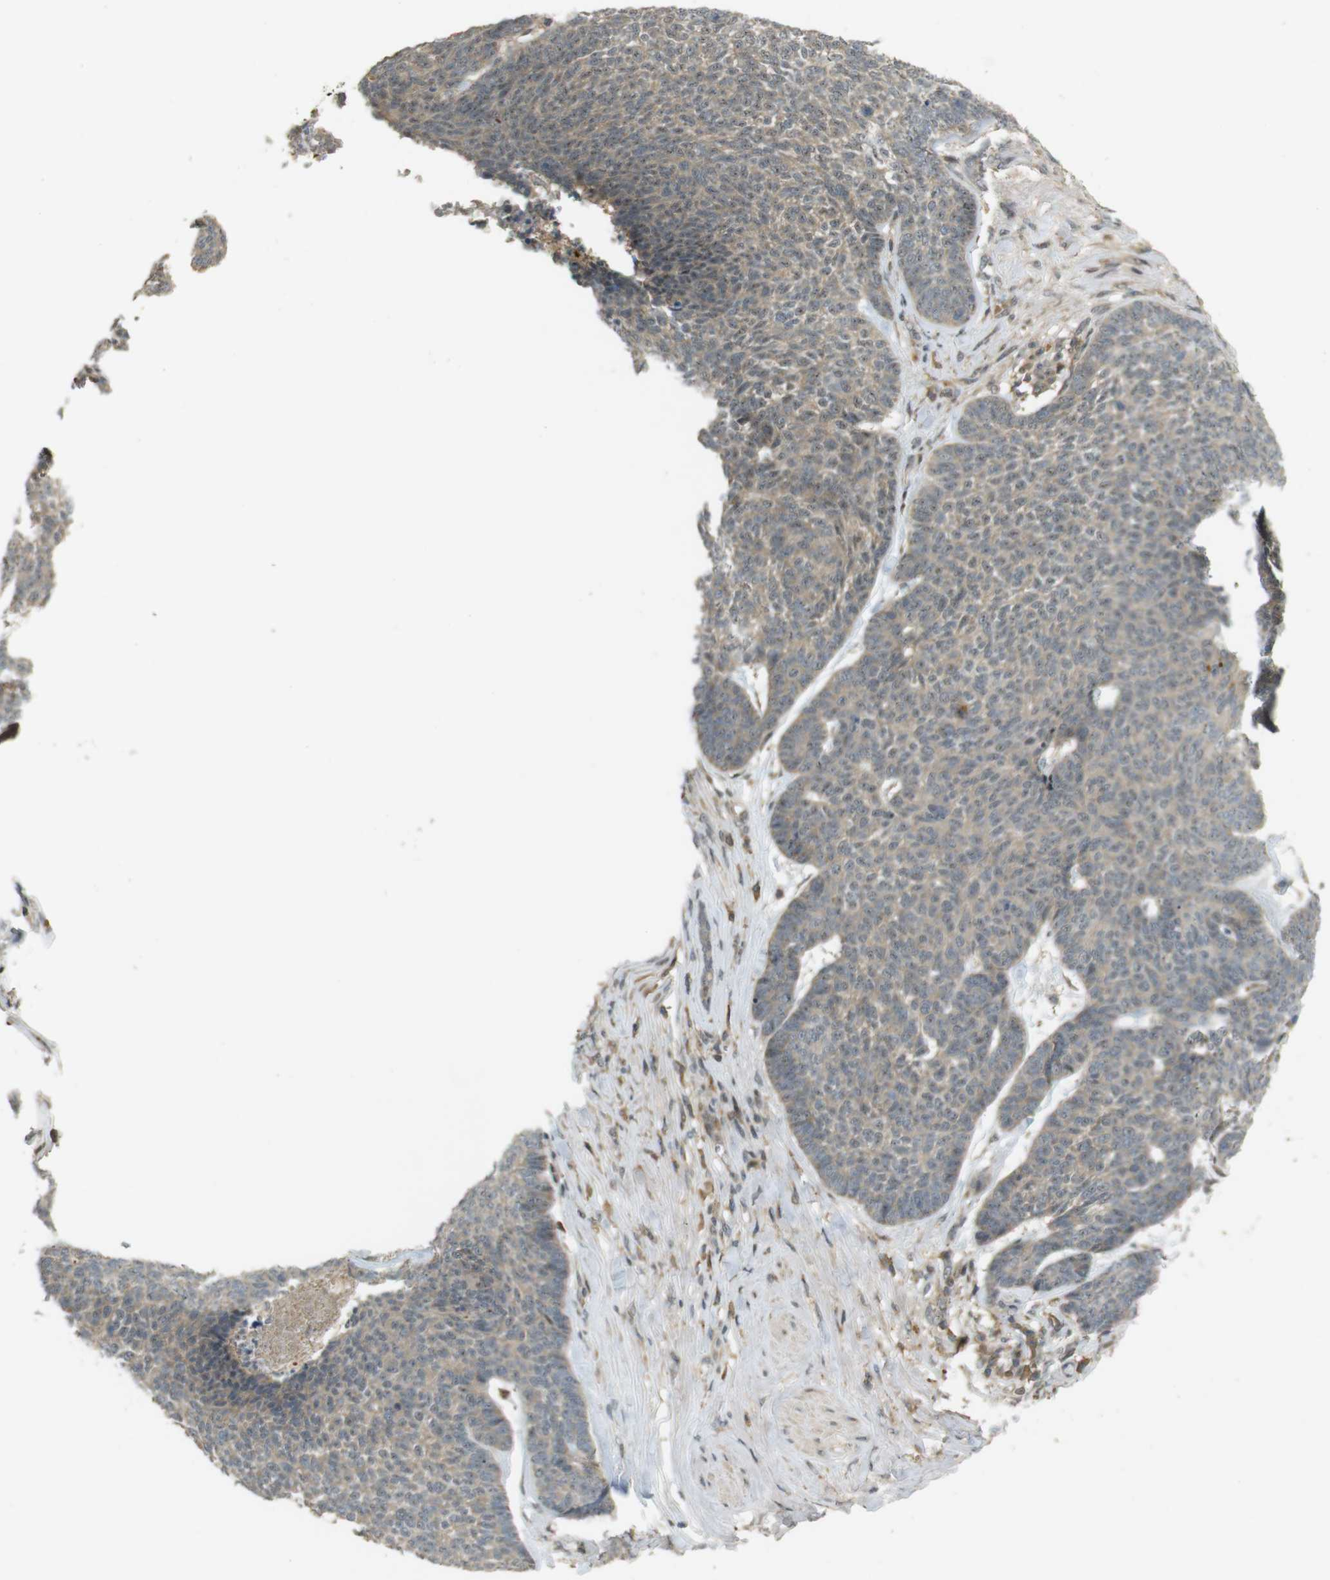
{"staining": {"intensity": "weak", "quantity": ">75%", "location": "cytoplasmic/membranous,nuclear"}, "tissue": "skin cancer", "cell_type": "Tumor cells", "image_type": "cancer", "snomed": [{"axis": "morphology", "description": "Basal cell carcinoma"}, {"axis": "topography", "description": "Skin"}], "caption": "Immunohistochemical staining of human skin cancer shows low levels of weak cytoplasmic/membranous and nuclear expression in approximately >75% of tumor cells. (DAB (3,3'-diaminobenzidine) IHC with brightfield microscopy, high magnification).", "gene": "TMX3", "patient": {"sex": "male", "age": 84}}